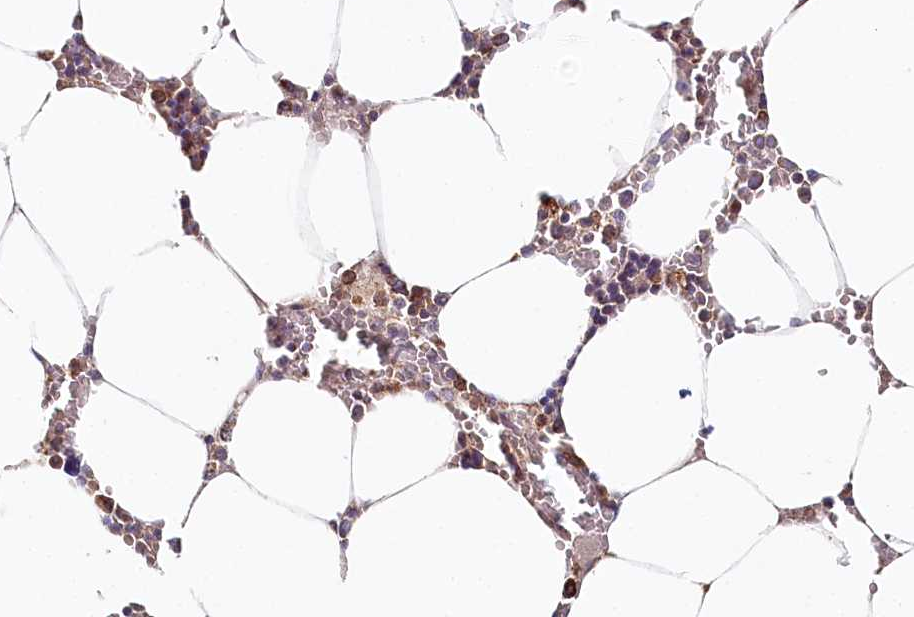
{"staining": {"intensity": "moderate", "quantity": "25%-75%", "location": "cytoplasmic/membranous"}, "tissue": "bone marrow", "cell_type": "Hematopoietic cells", "image_type": "normal", "snomed": [{"axis": "morphology", "description": "Normal tissue, NOS"}, {"axis": "topography", "description": "Bone marrow"}], "caption": "Protein staining of benign bone marrow demonstrates moderate cytoplasmic/membranous positivity in about 25%-75% of hematopoietic cells. (DAB (3,3'-diaminobenzidine) IHC with brightfield microscopy, high magnification).", "gene": "MMP25", "patient": {"sex": "male", "age": 70}}